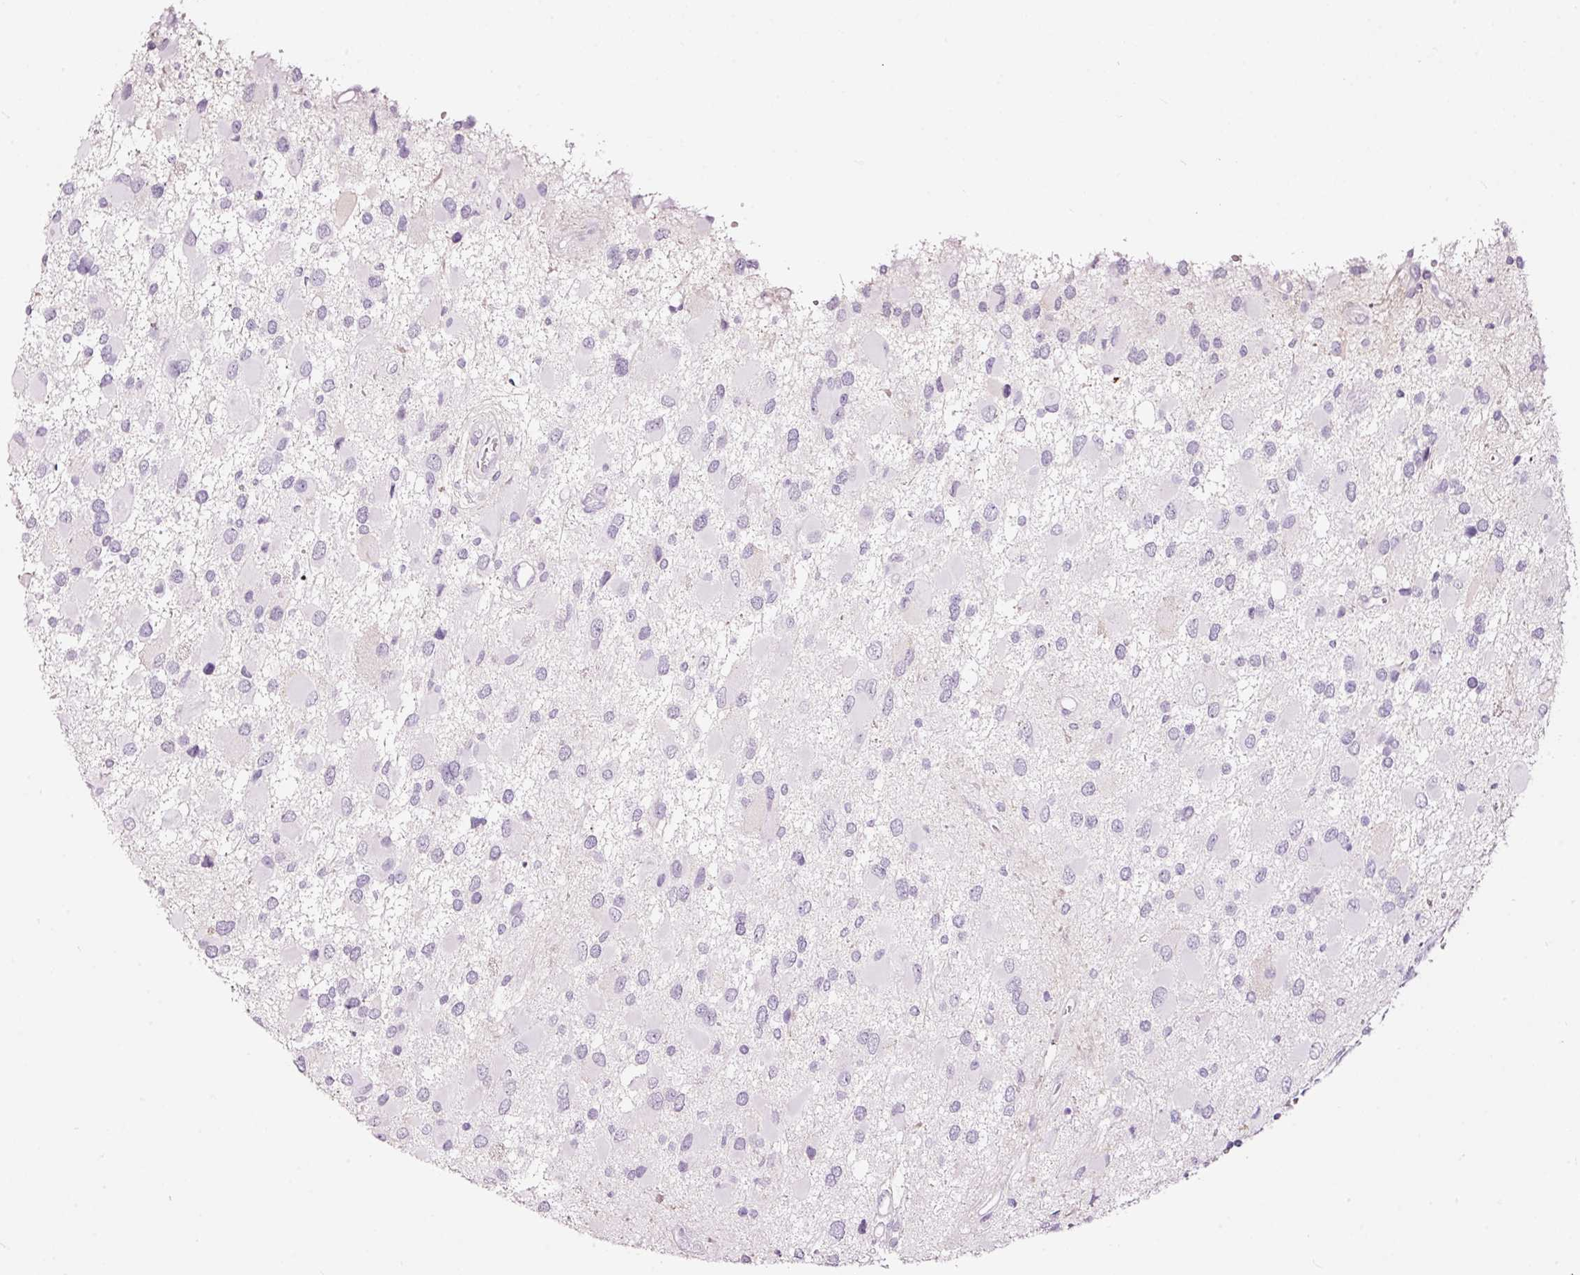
{"staining": {"intensity": "negative", "quantity": "none", "location": "none"}, "tissue": "glioma", "cell_type": "Tumor cells", "image_type": "cancer", "snomed": [{"axis": "morphology", "description": "Glioma, malignant, High grade"}, {"axis": "topography", "description": "Brain"}], "caption": "There is no significant staining in tumor cells of malignant glioma (high-grade).", "gene": "LAMP3", "patient": {"sex": "male", "age": 53}}